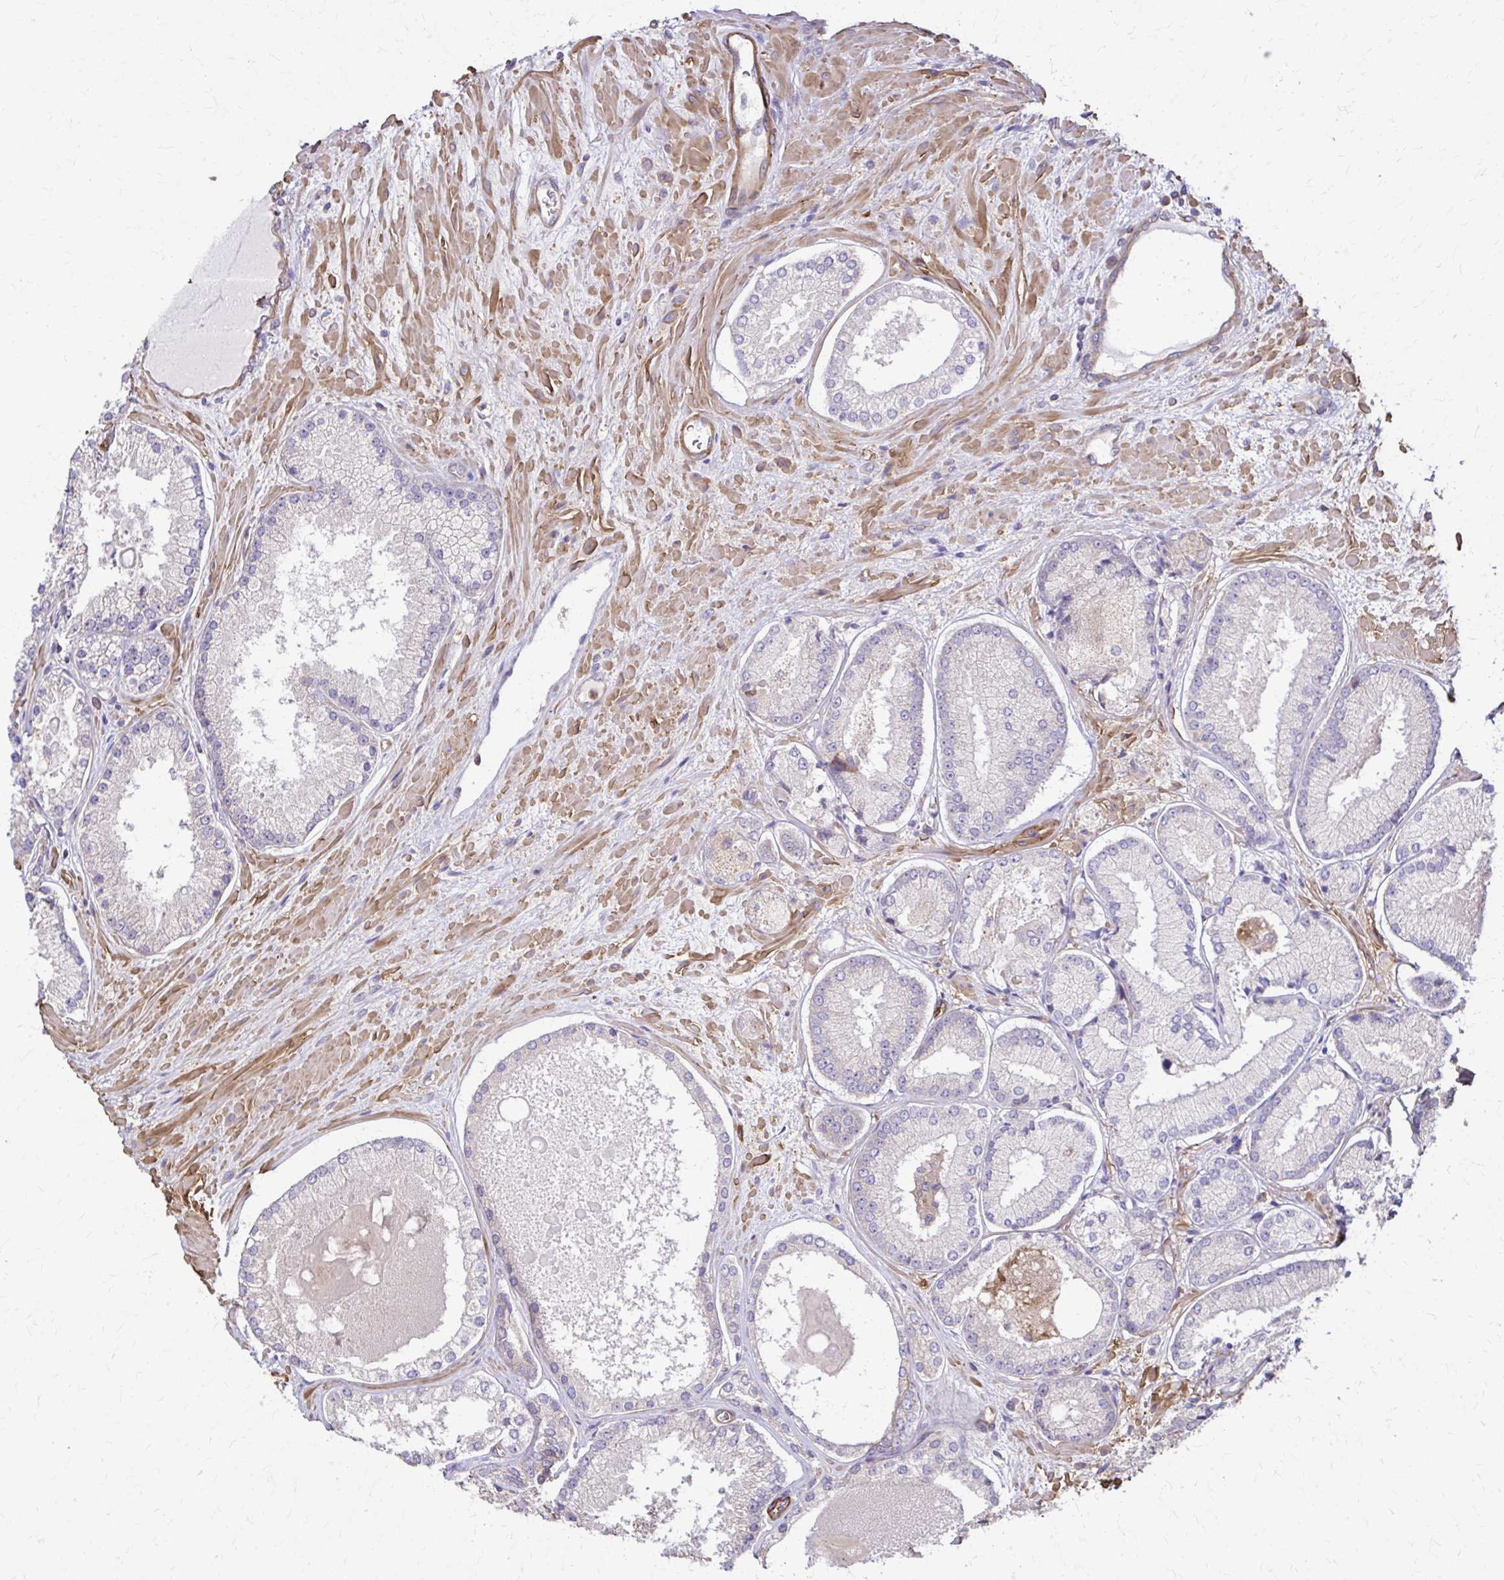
{"staining": {"intensity": "negative", "quantity": "none", "location": "none"}, "tissue": "prostate cancer", "cell_type": "Tumor cells", "image_type": "cancer", "snomed": [{"axis": "morphology", "description": "Adenocarcinoma, High grade"}, {"axis": "topography", "description": "Prostate"}], "caption": "High magnification brightfield microscopy of prostate adenocarcinoma (high-grade) stained with DAB (brown) and counterstained with hematoxylin (blue): tumor cells show no significant staining.", "gene": "DSP", "patient": {"sex": "male", "age": 73}}